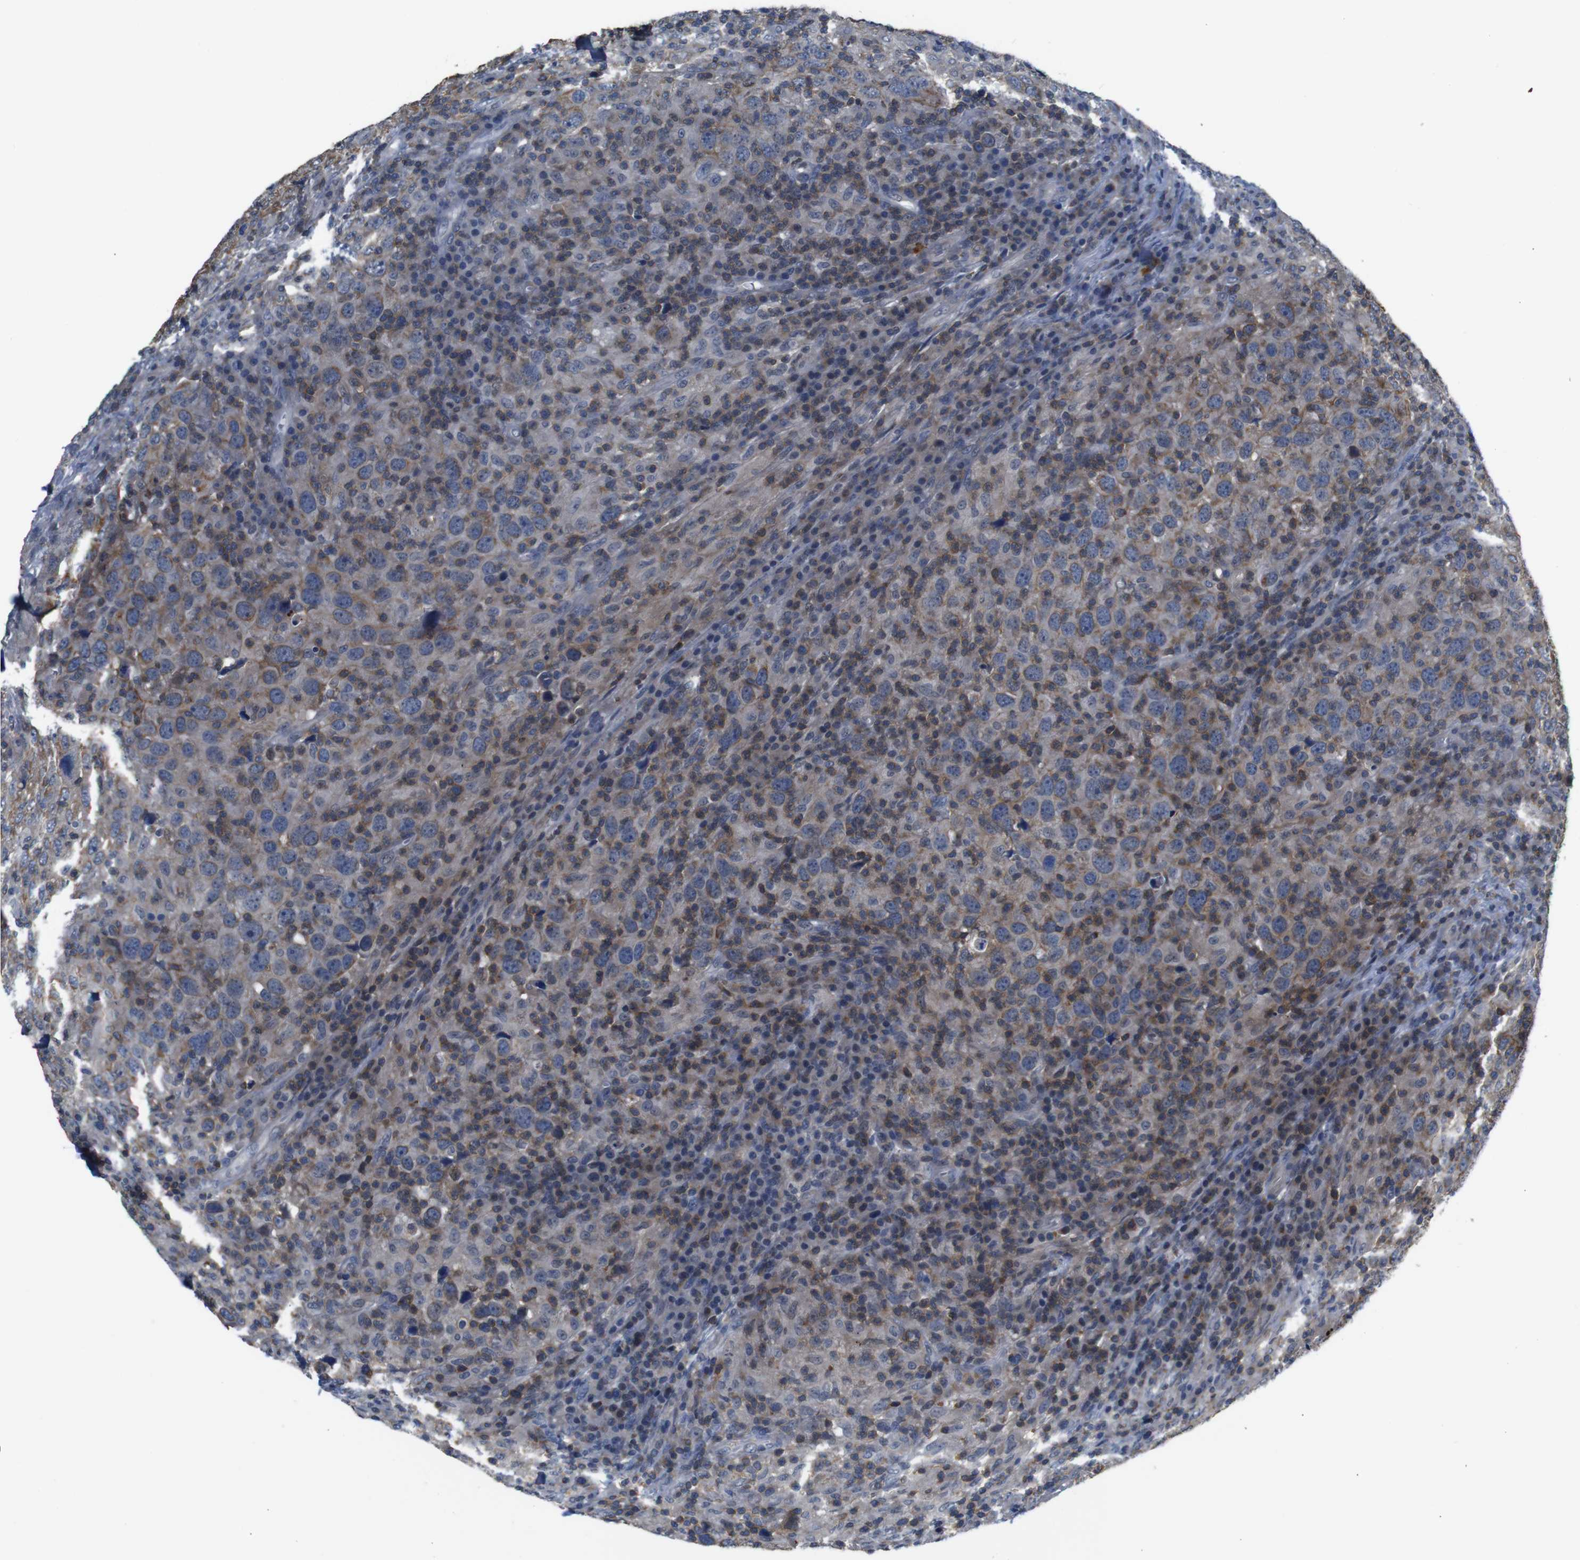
{"staining": {"intensity": "weak", "quantity": ">75%", "location": "cytoplasmic/membranous"}, "tissue": "head and neck cancer", "cell_type": "Tumor cells", "image_type": "cancer", "snomed": [{"axis": "morphology", "description": "Adenocarcinoma, NOS"}, {"axis": "topography", "description": "Salivary gland"}, {"axis": "topography", "description": "Head-Neck"}], "caption": "Immunohistochemistry (DAB) staining of head and neck cancer (adenocarcinoma) shows weak cytoplasmic/membranous protein positivity in about >75% of tumor cells. (DAB IHC with brightfield microscopy, high magnification).", "gene": "BRWD3", "patient": {"sex": "female", "age": 65}}